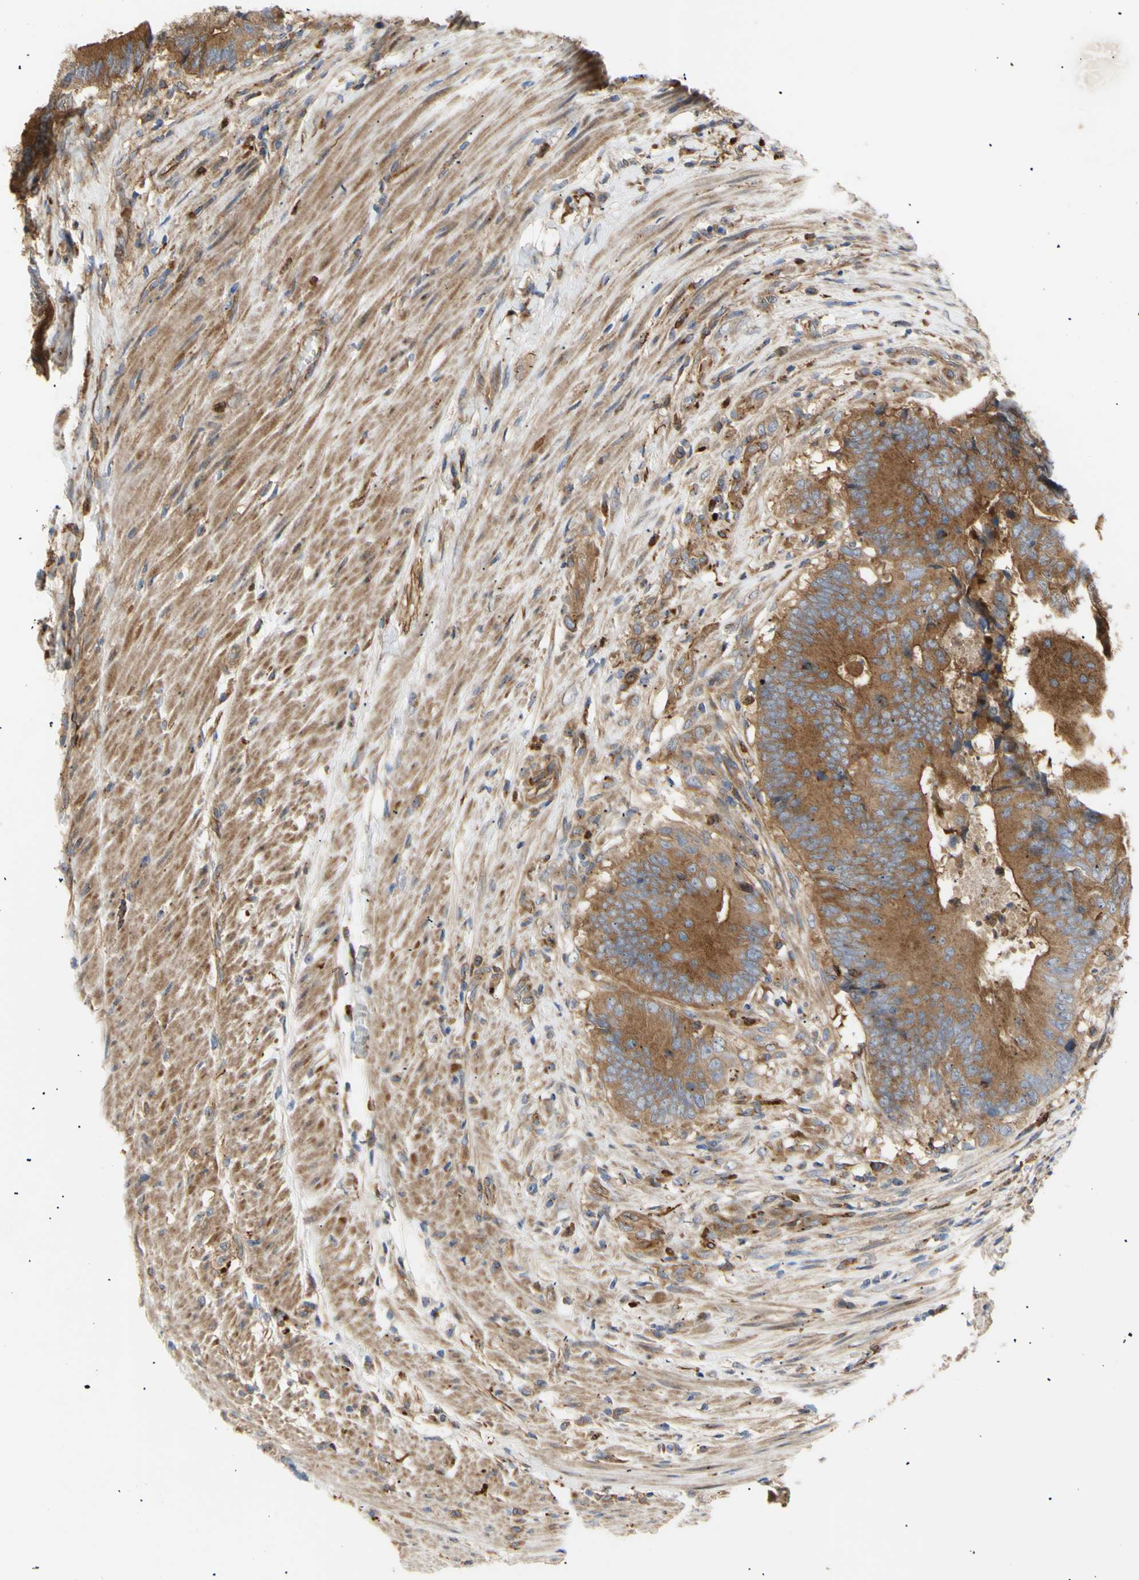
{"staining": {"intensity": "strong", "quantity": "25%-75%", "location": "cytoplasmic/membranous"}, "tissue": "colorectal cancer", "cell_type": "Tumor cells", "image_type": "cancer", "snomed": [{"axis": "morphology", "description": "Normal tissue, NOS"}, {"axis": "morphology", "description": "Adenocarcinoma, NOS"}, {"axis": "topography", "description": "Colon"}], "caption": "Human colorectal cancer stained for a protein (brown) exhibits strong cytoplasmic/membranous positive positivity in about 25%-75% of tumor cells.", "gene": "TUBG2", "patient": {"sex": "male", "age": 56}}